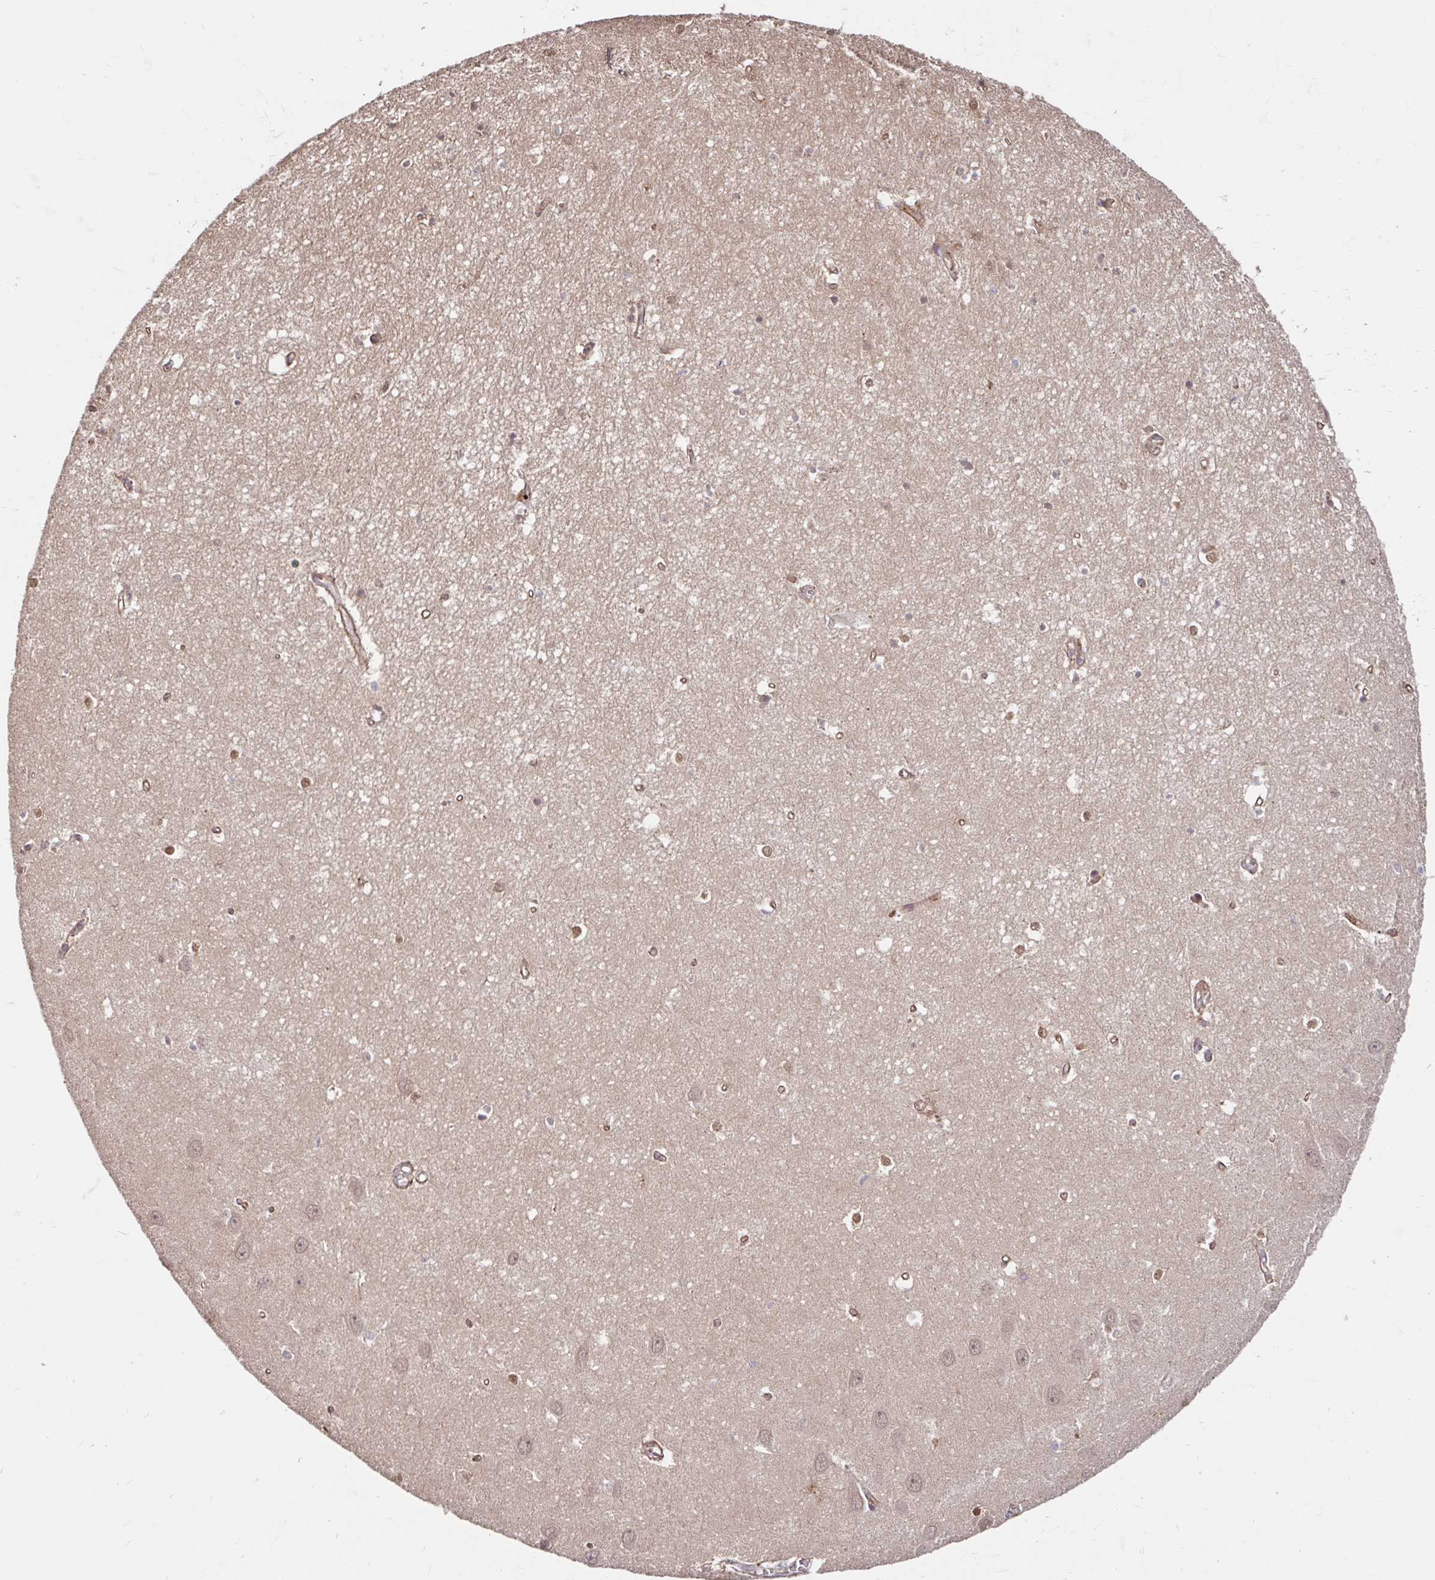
{"staining": {"intensity": "negative", "quantity": "none", "location": "none"}, "tissue": "hippocampus", "cell_type": "Glial cells", "image_type": "normal", "snomed": [{"axis": "morphology", "description": "Normal tissue, NOS"}, {"axis": "topography", "description": "Hippocampus"}], "caption": "Image shows no protein staining in glial cells of benign hippocampus. (Stains: DAB immunohistochemistry (IHC) with hematoxylin counter stain, Microscopy: brightfield microscopy at high magnification).", "gene": "STYXL1", "patient": {"sex": "female", "age": 64}}